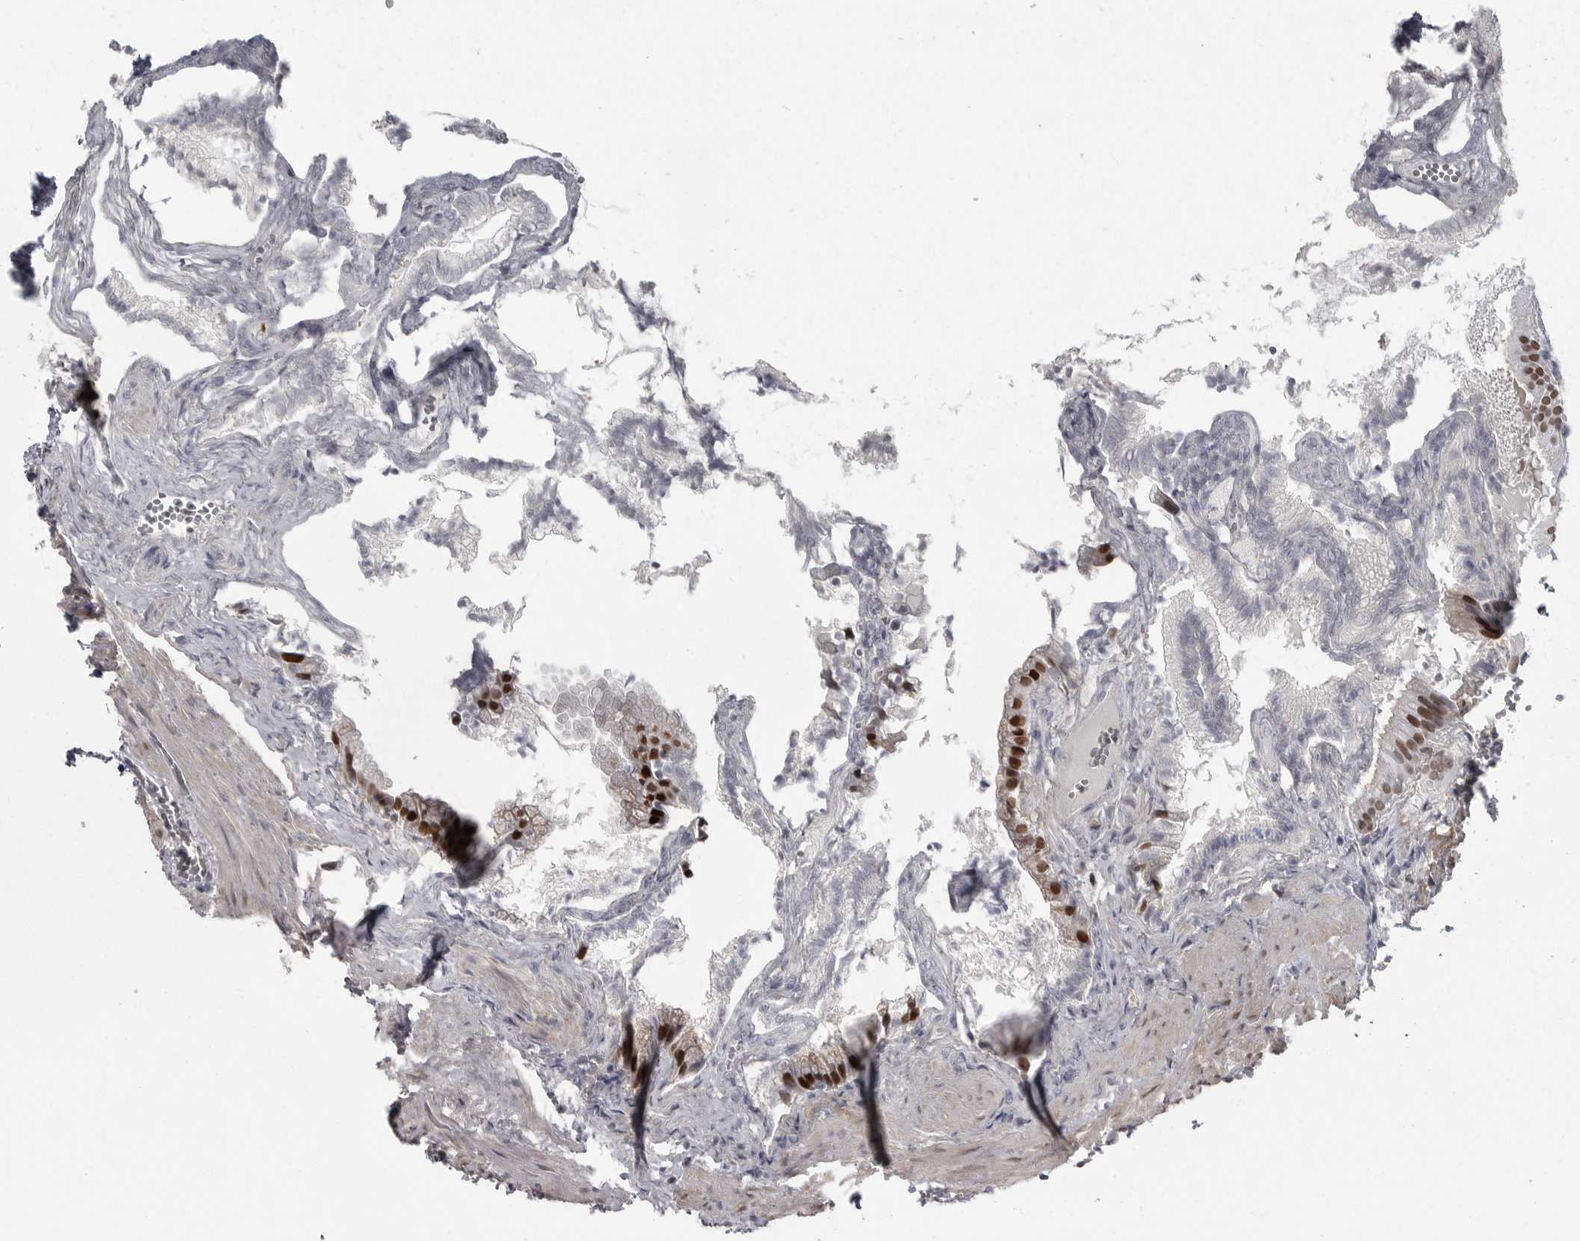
{"staining": {"intensity": "moderate", "quantity": ">75%", "location": "nuclear"}, "tissue": "gallbladder", "cell_type": "Glandular cells", "image_type": "normal", "snomed": [{"axis": "morphology", "description": "Normal tissue, NOS"}, {"axis": "topography", "description": "Gallbladder"}], "caption": "This micrograph shows benign gallbladder stained with immunohistochemistry (IHC) to label a protein in brown. The nuclear of glandular cells show moderate positivity for the protein. Nuclei are counter-stained blue.", "gene": "HMGN3", "patient": {"sex": "male", "age": 38}}